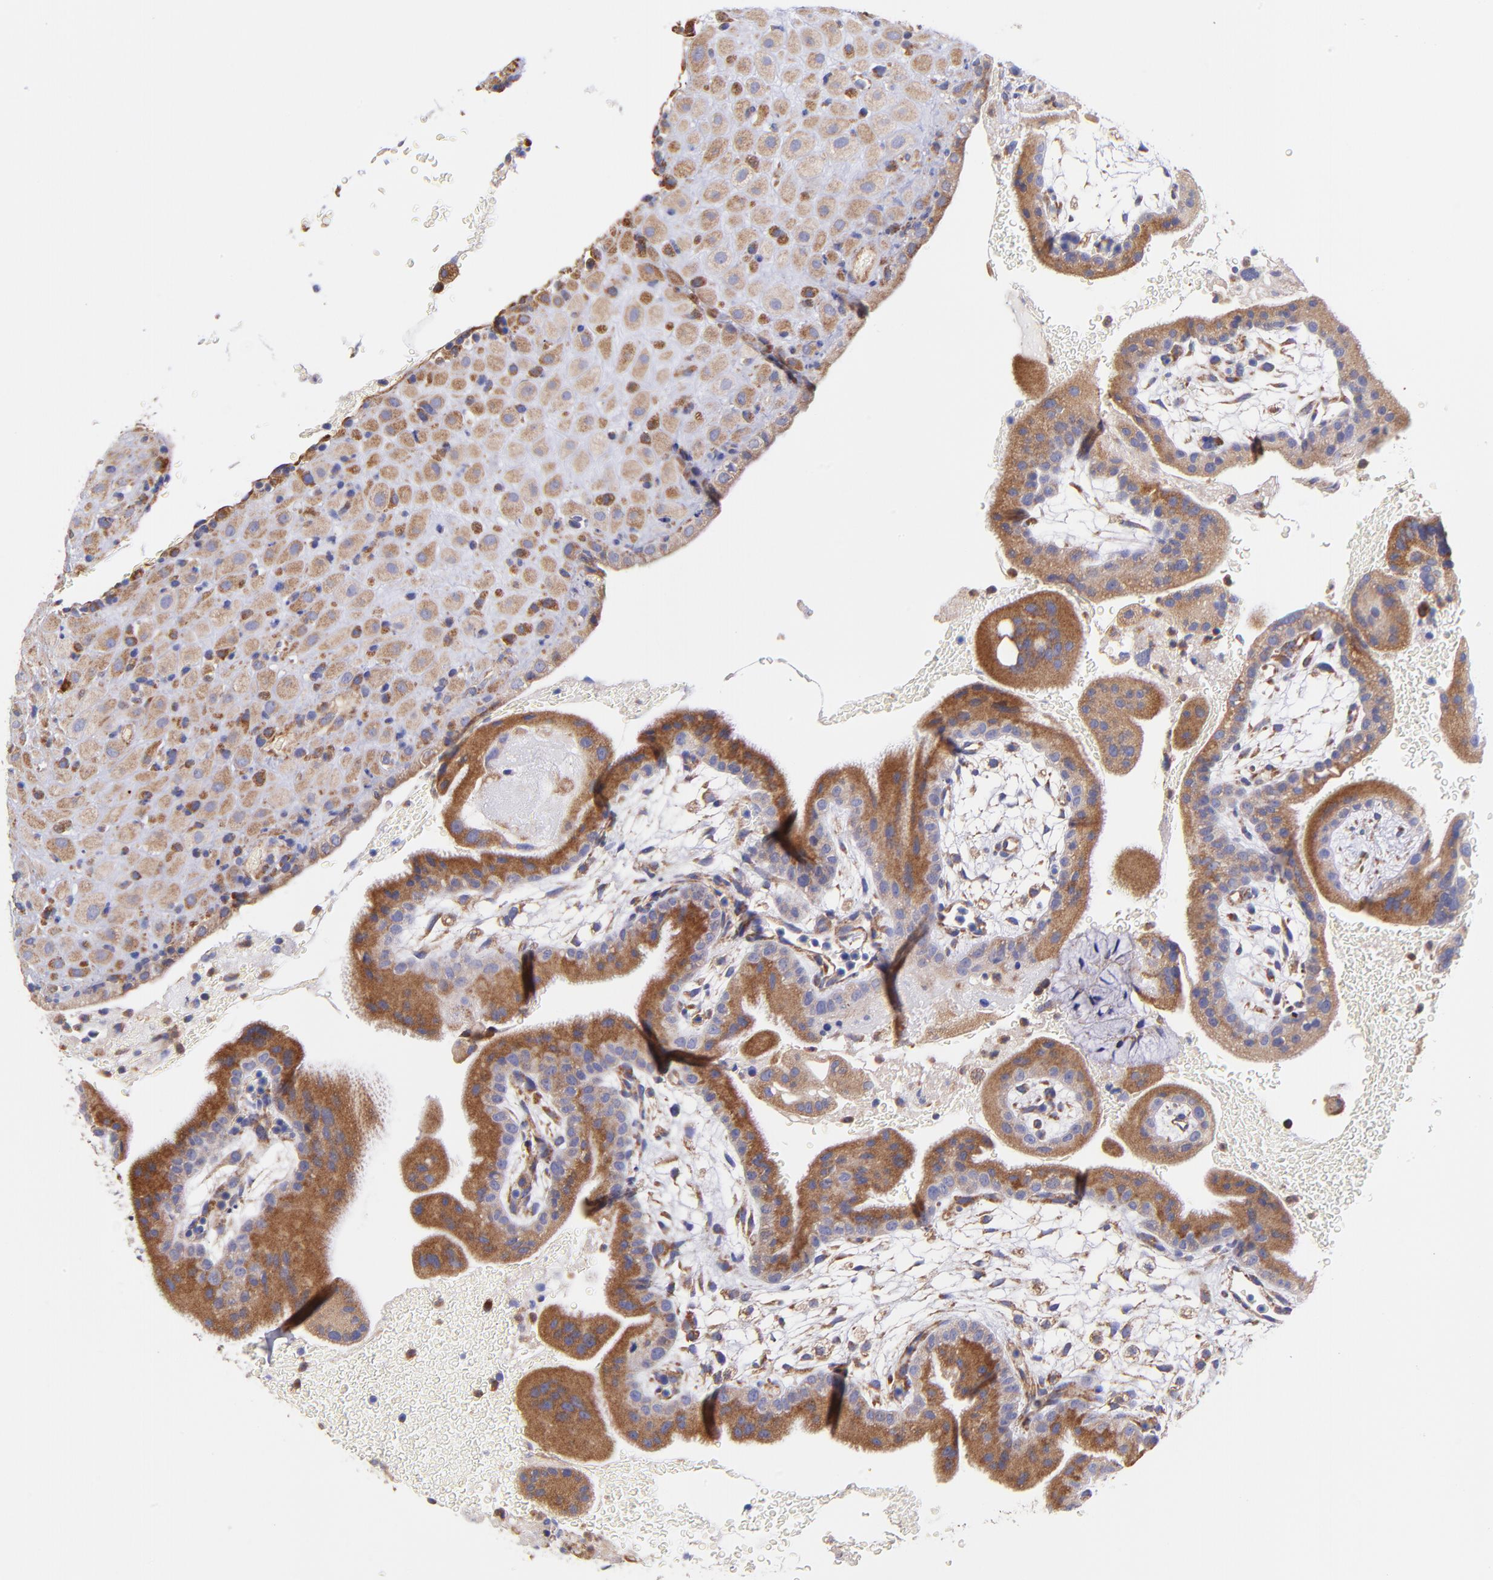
{"staining": {"intensity": "weak", "quantity": ">75%", "location": "cytoplasmic/membranous"}, "tissue": "placenta", "cell_type": "Decidual cells", "image_type": "normal", "snomed": [{"axis": "morphology", "description": "Normal tissue, NOS"}, {"axis": "topography", "description": "Placenta"}], "caption": "IHC micrograph of benign placenta stained for a protein (brown), which shows low levels of weak cytoplasmic/membranous positivity in approximately >75% of decidual cells.", "gene": "PREX1", "patient": {"sex": "female", "age": 19}}